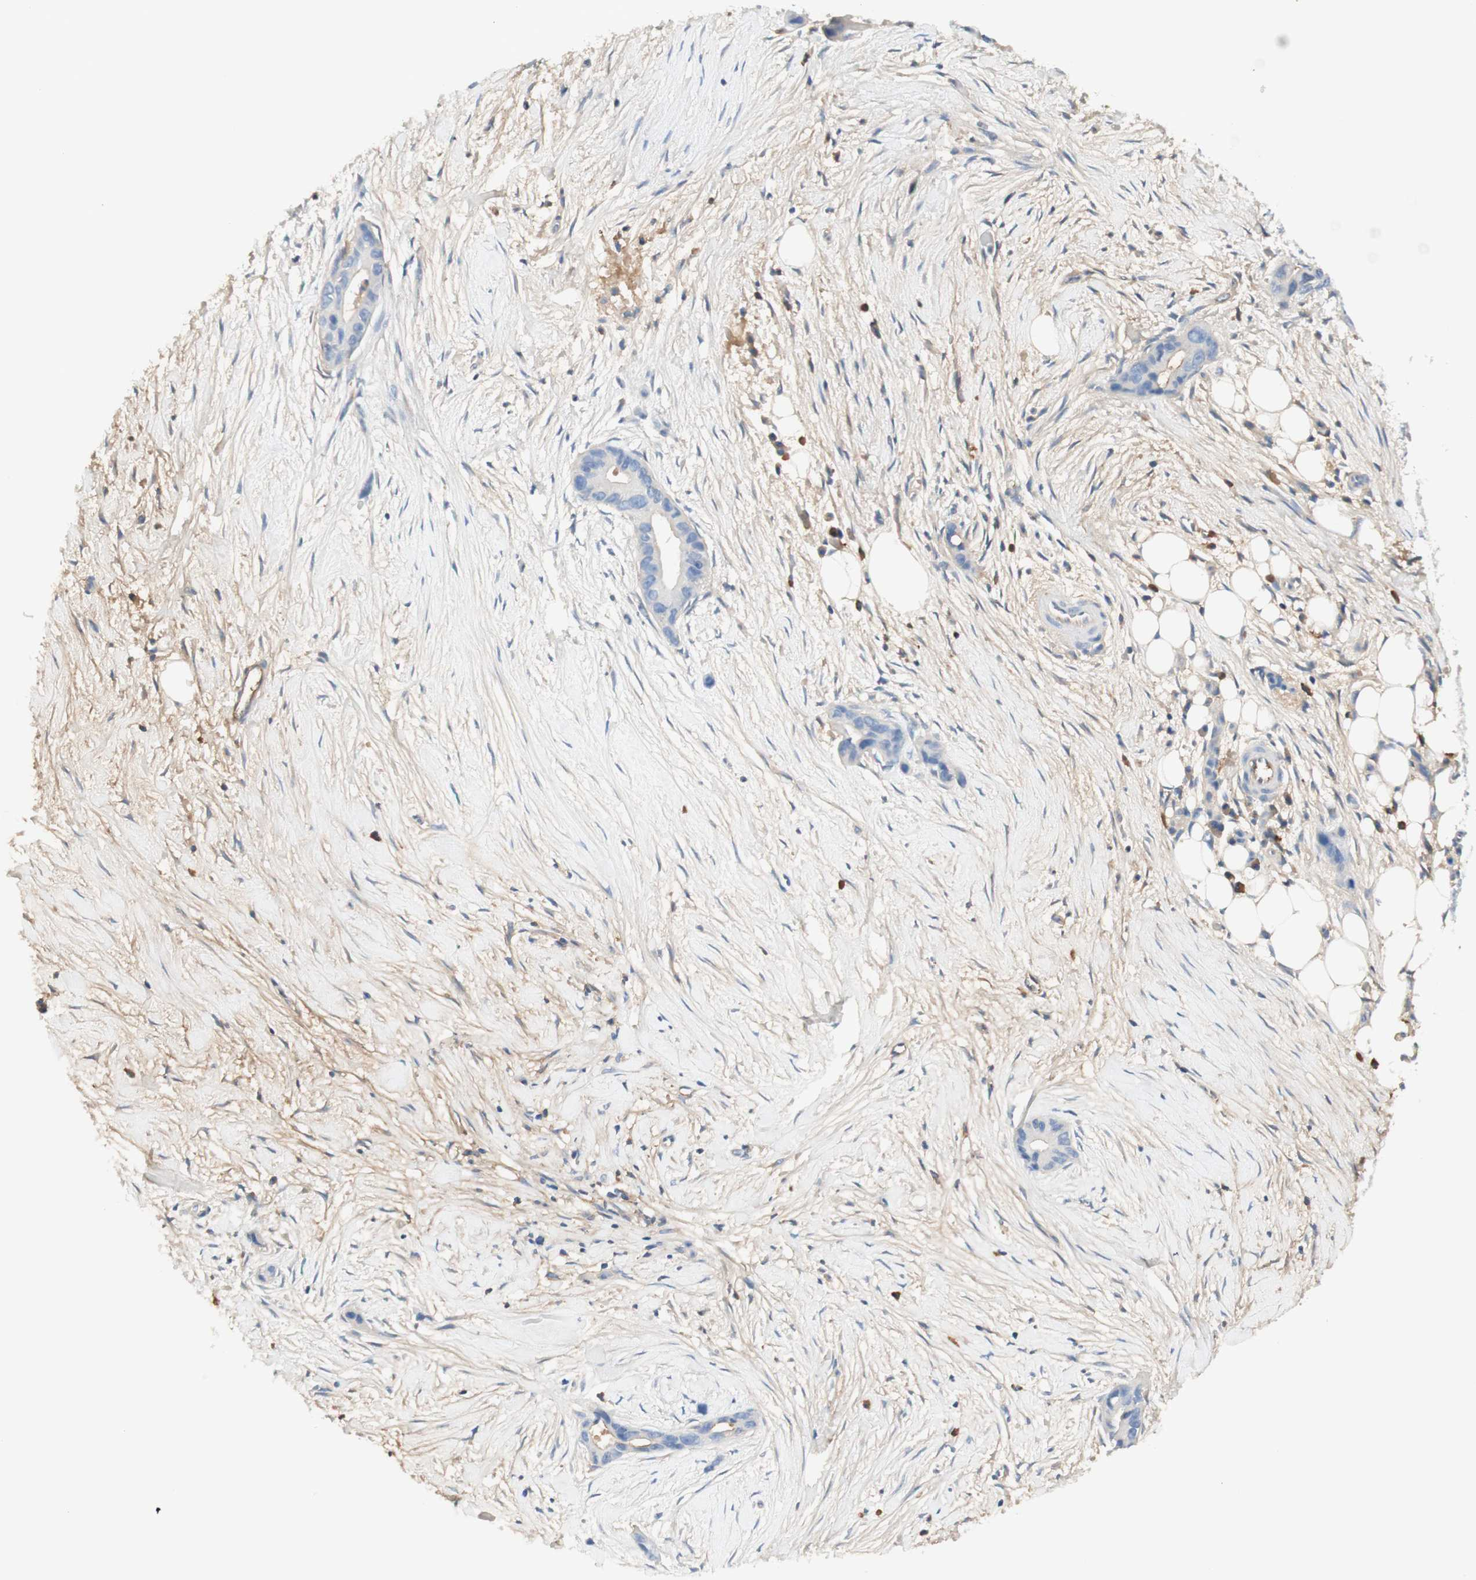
{"staining": {"intensity": "negative", "quantity": "none", "location": "none"}, "tissue": "liver cancer", "cell_type": "Tumor cells", "image_type": "cancer", "snomed": [{"axis": "morphology", "description": "Cholangiocarcinoma"}, {"axis": "topography", "description": "Liver"}], "caption": "A photomicrograph of human cholangiocarcinoma (liver) is negative for staining in tumor cells.", "gene": "KNG1", "patient": {"sex": "female", "age": 55}}